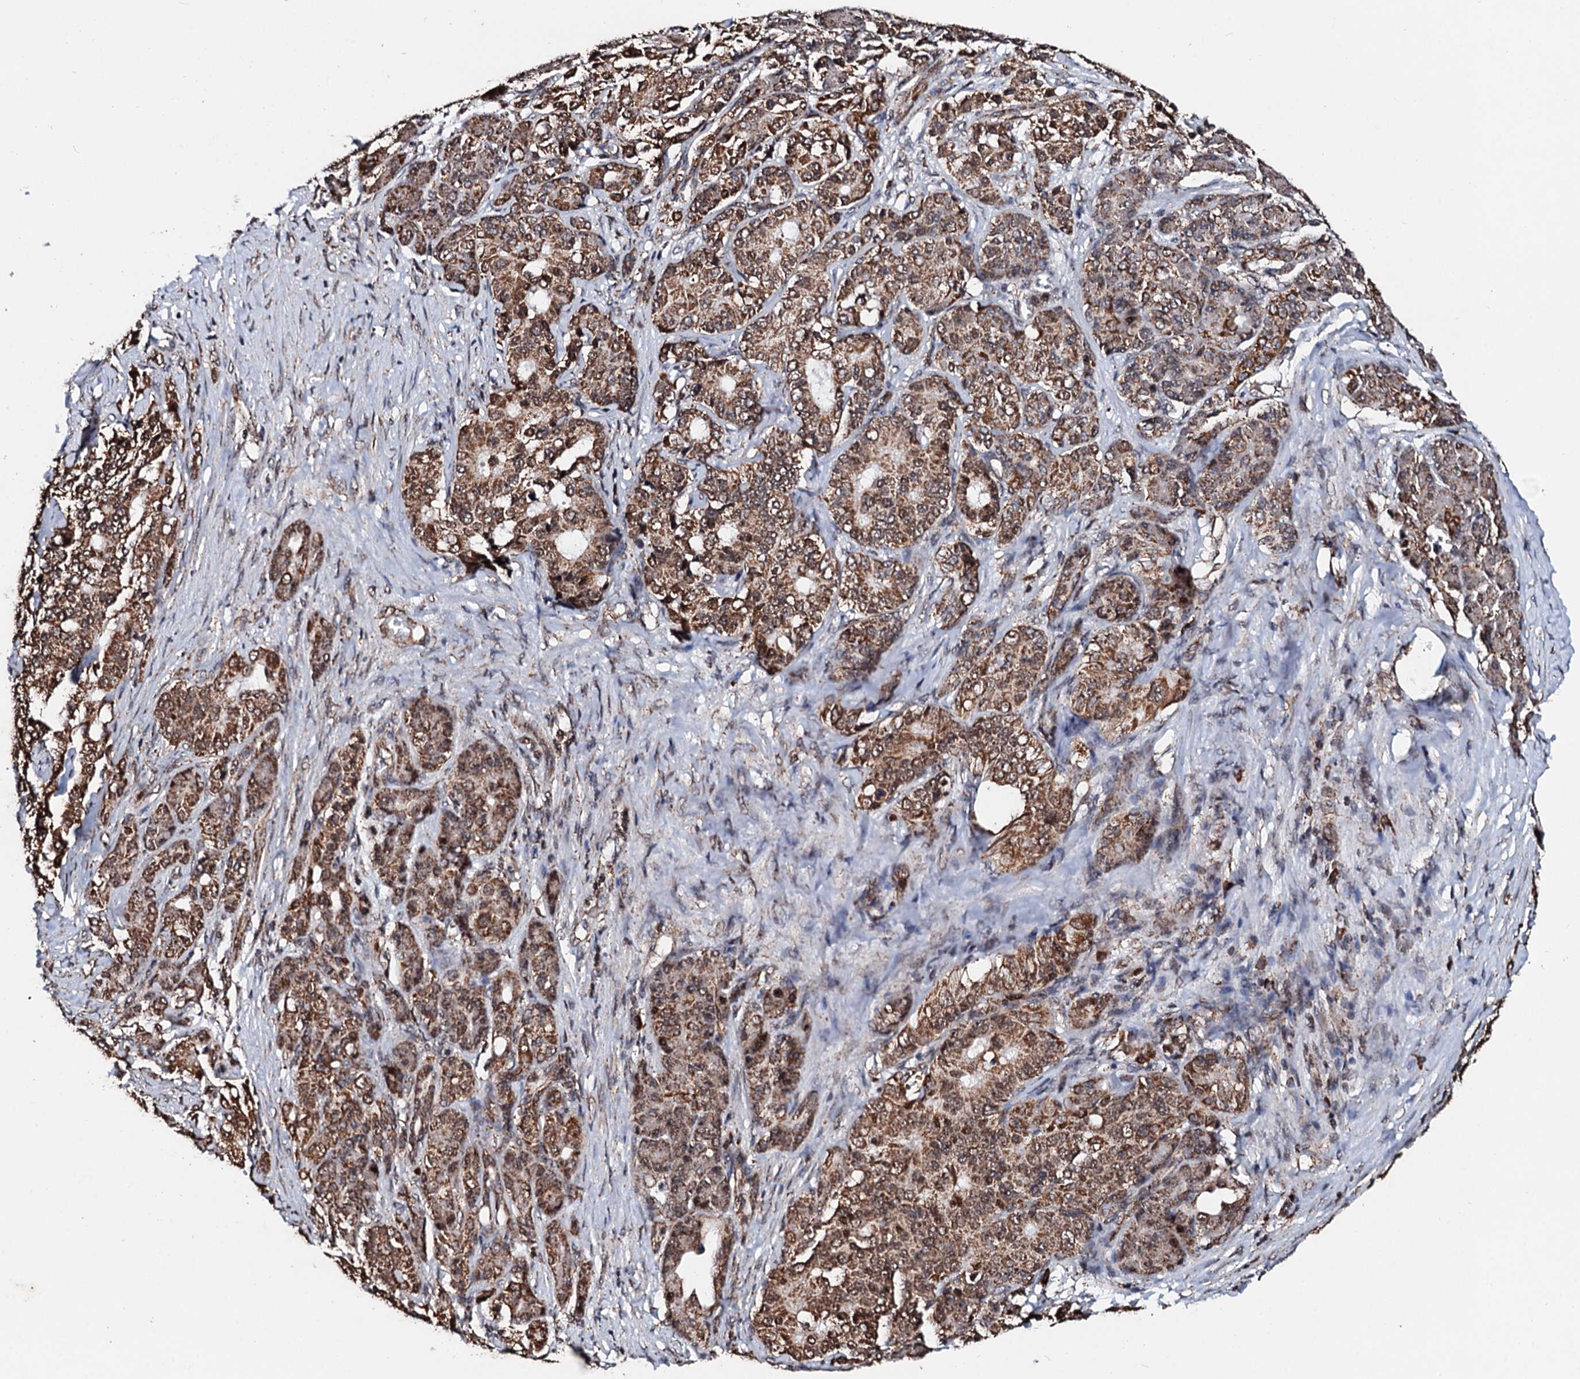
{"staining": {"intensity": "moderate", "quantity": ">75%", "location": "cytoplasmic/membranous"}, "tissue": "pancreatic cancer", "cell_type": "Tumor cells", "image_type": "cancer", "snomed": [{"axis": "morphology", "description": "Adenocarcinoma, NOS"}, {"axis": "topography", "description": "Pancreas"}], "caption": "The histopathology image displays staining of pancreatic cancer (adenocarcinoma), revealing moderate cytoplasmic/membranous protein expression (brown color) within tumor cells.", "gene": "SECISBP2L", "patient": {"sex": "female", "age": 74}}